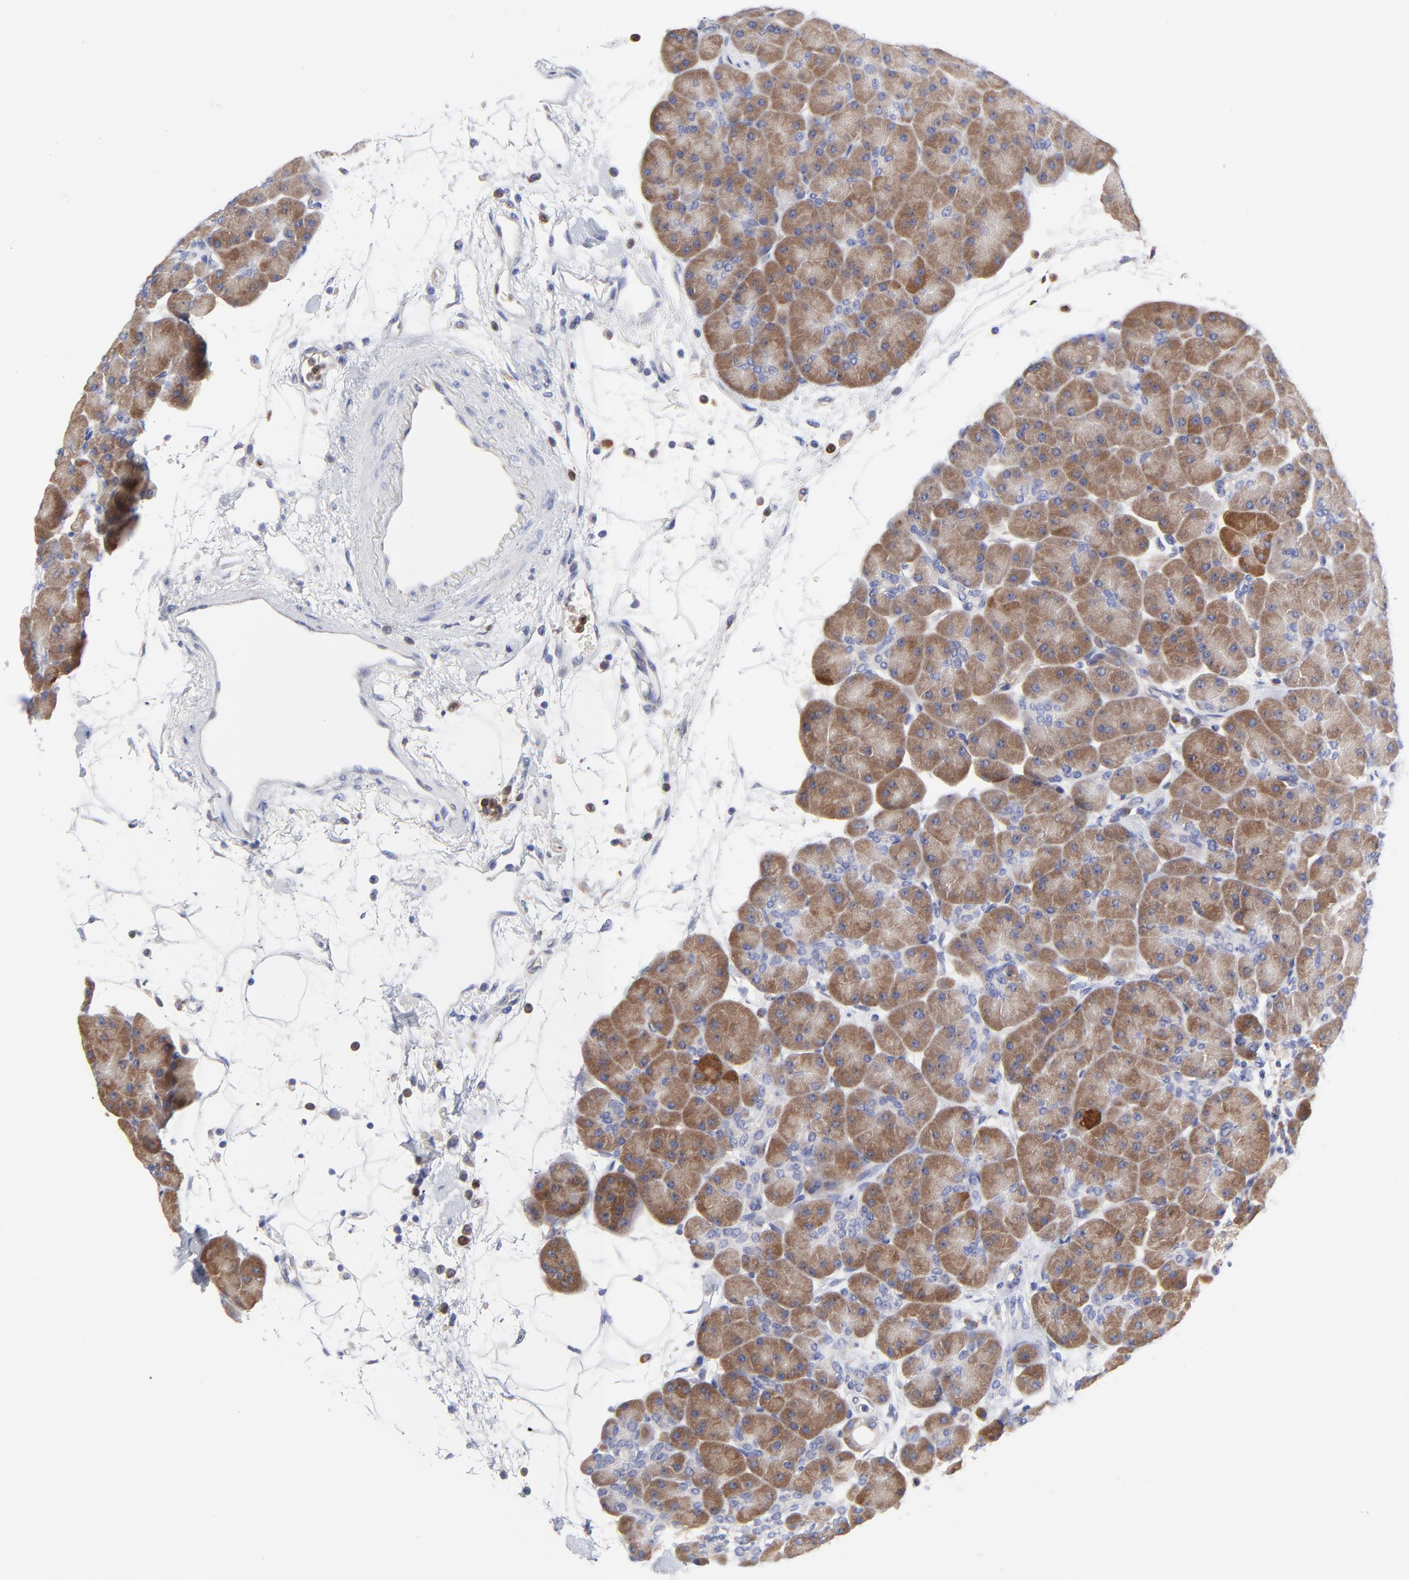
{"staining": {"intensity": "moderate", "quantity": ">75%", "location": "cytoplasmic/membranous"}, "tissue": "pancreas", "cell_type": "Exocrine glandular cells", "image_type": "normal", "snomed": [{"axis": "morphology", "description": "Normal tissue, NOS"}, {"axis": "topography", "description": "Pancreas"}], "caption": "IHC of benign human pancreas demonstrates medium levels of moderate cytoplasmic/membranous staining in approximately >75% of exocrine glandular cells. (DAB (3,3'-diaminobenzidine) IHC with brightfield microscopy, high magnification).", "gene": "MOSPD2", "patient": {"sex": "male", "age": 66}}